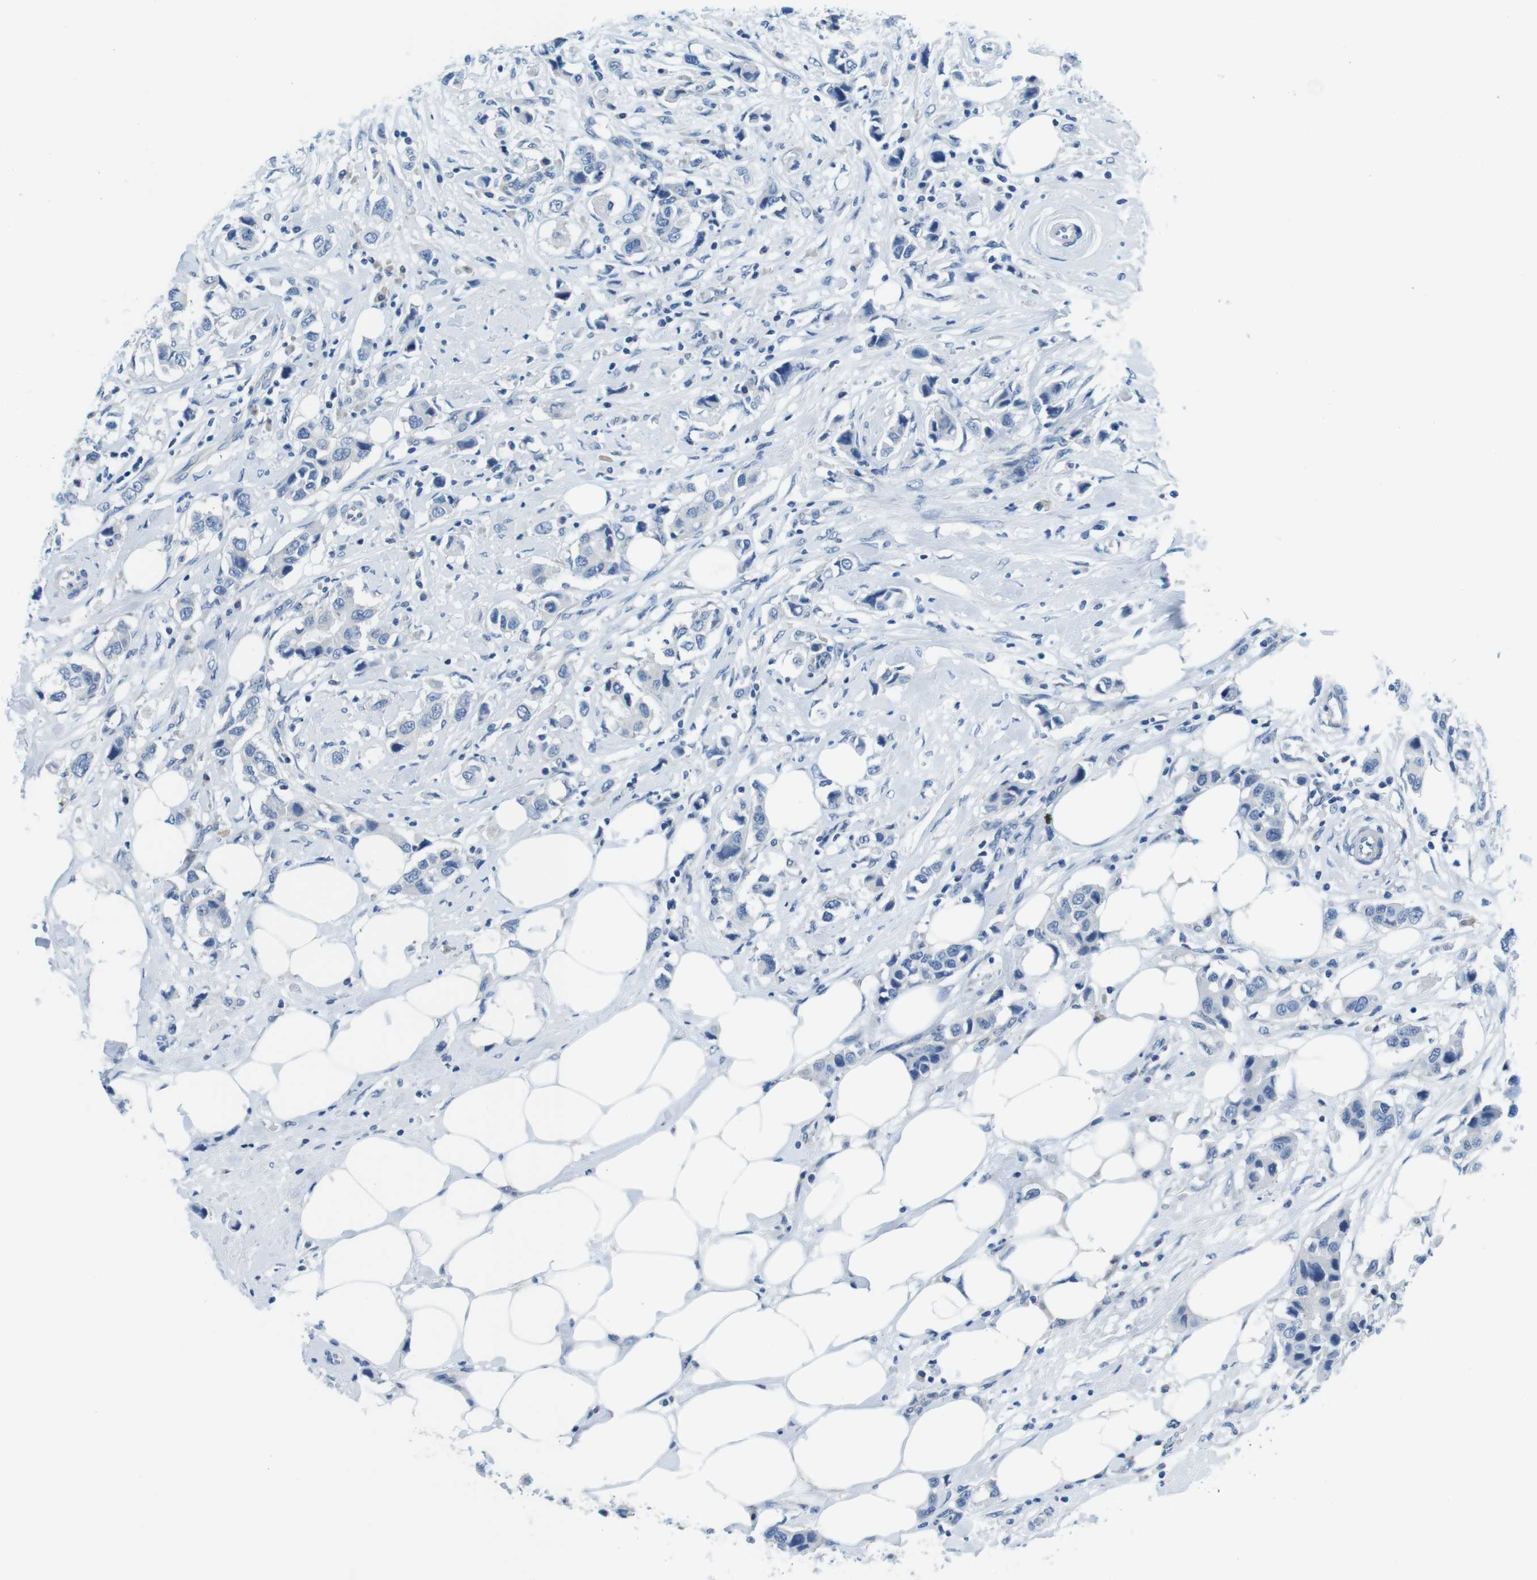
{"staining": {"intensity": "negative", "quantity": "none", "location": "none"}, "tissue": "breast cancer", "cell_type": "Tumor cells", "image_type": "cancer", "snomed": [{"axis": "morphology", "description": "Normal tissue, NOS"}, {"axis": "morphology", "description": "Duct carcinoma"}, {"axis": "topography", "description": "Breast"}], "caption": "IHC of breast invasive ductal carcinoma displays no staining in tumor cells. (DAB (3,3'-diaminobenzidine) immunohistochemistry visualized using brightfield microscopy, high magnification).", "gene": "EIF2B5", "patient": {"sex": "female", "age": 50}}